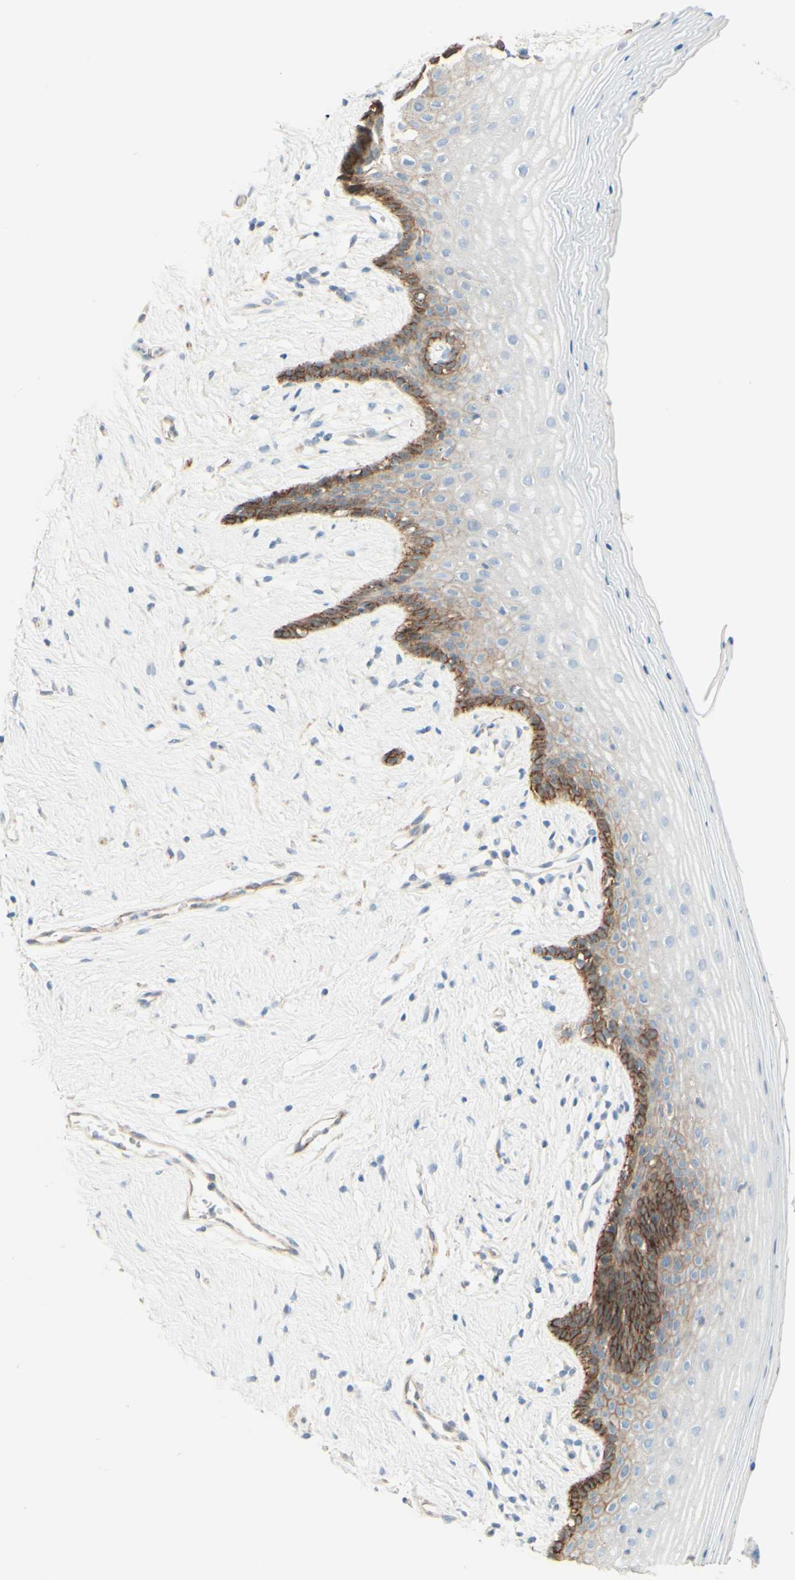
{"staining": {"intensity": "moderate", "quantity": "<25%", "location": "cytoplasmic/membranous"}, "tissue": "vagina", "cell_type": "Squamous epithelial cells", "image_type": "normal", "snomed": [{"axis": "morphology", "description": "Normal tissue, NOS"}, {"axis": "topography", "description": "Vagina"}], "caption": "Protein positivity by immunohistochemistry (IHC) demonstrates moderate cytoplasmic/membranous expression in about <25% of squamous epithelial cells in unremarkable vagina.", "gene": "RNF149", "patient": {"sex": "female", "age": 44}}